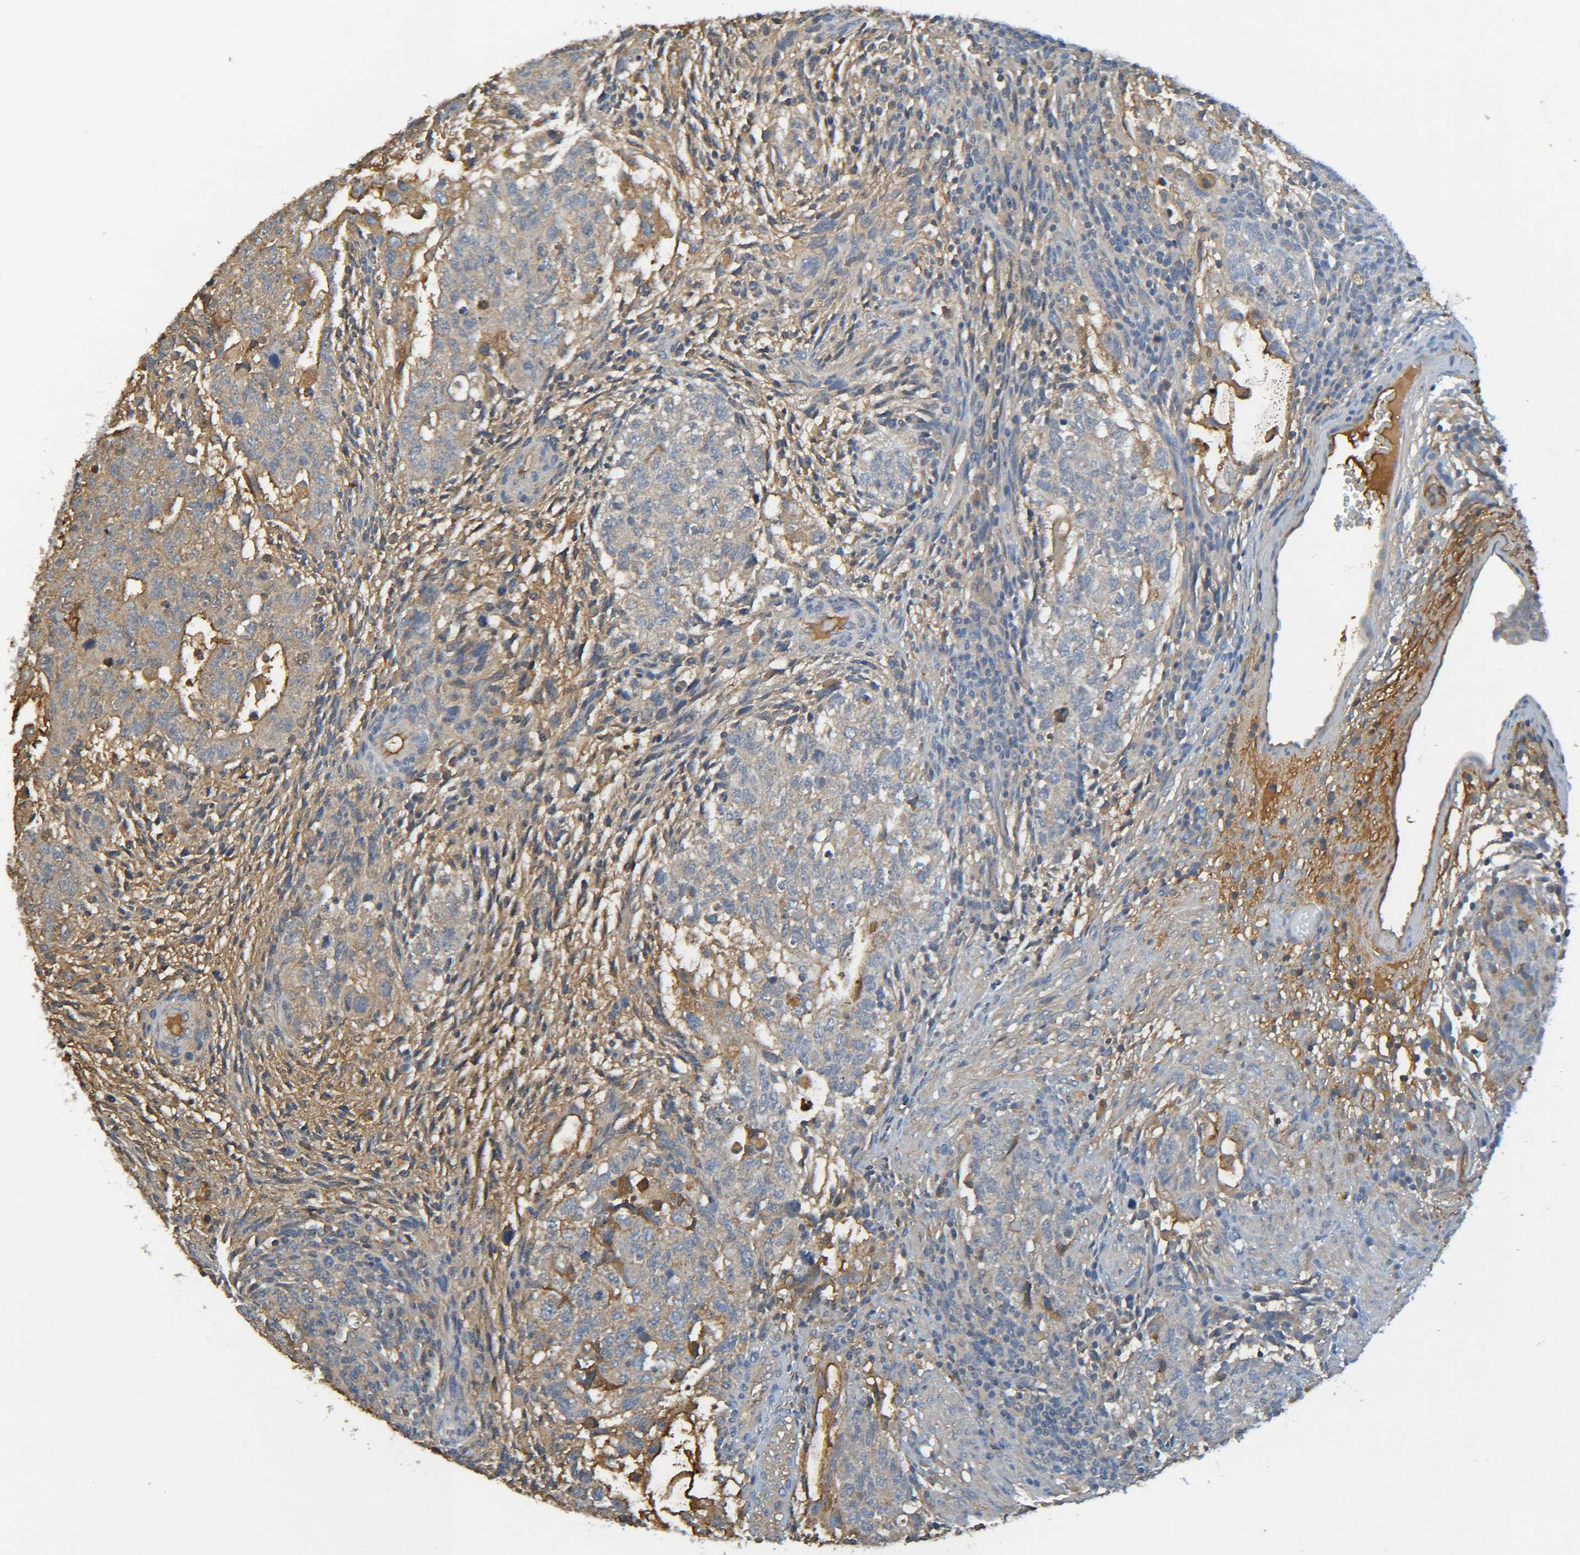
{"staining": {"intensity": "moderate", "quantity": "25%-75%", "location": "cytoplasmic/membranous"}, "tissue": "testis cancer", "cell_type": "Tumor cells", "image_type": "cancer", "snomed": [{"axis": "morphology", "description": "Normal tissue, NOS"}, {"axis": "morphology", "description": "Carcinoma, Embryonal, NOS"}, {"axis": "topography", "description": "Testis"}], "caption": "Testis embryonal carcinoma stained with a brown dye demonstrates moderate cytoplasmic/membranous positive staining in approximately 25%-75% of tumor cells.", "gene": "C1QA", "patient": {"sex": "male", "age": 36}}